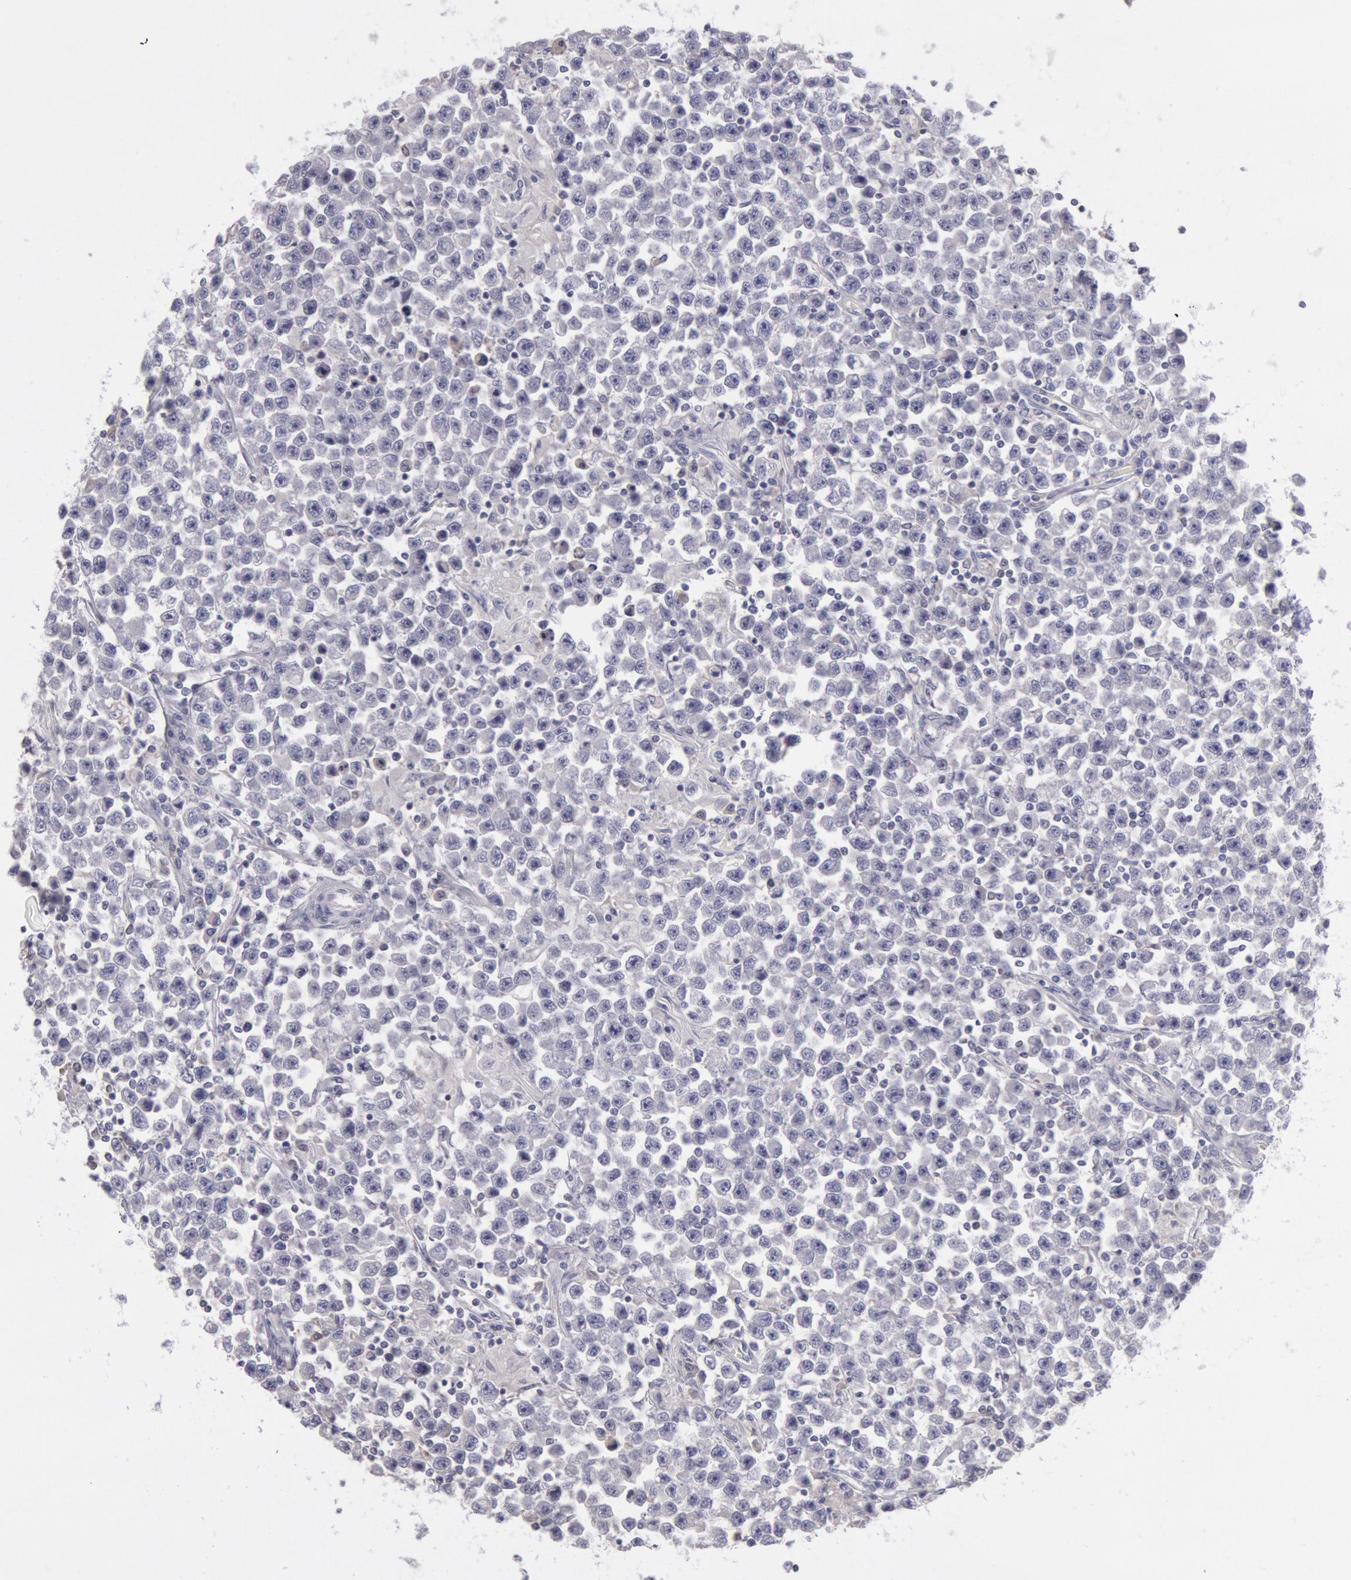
{"staining": {"intensity": "negative", "quantity": "none", "location": "none"}, "tissue": "testis cancer", "cell_type": "Tumor cells", "image_type": "cancer", "snomed": [{"axis": "morphology", "description": "Seminoma, NOS"}, {"axis": "topography", "description": "Testis"}], "caption": "Immunohistochemistry (IHC) photomicrograph of neoplastic tissue: human seminoma (testis) stained with DAB (3,3'-diaminobenzidine) displays no significant protein positivity in tumor cells. (DAB (3,3'-diaminobenzidine) IHC, high magnification).", "gene": "MYH7", "patient": {"sex": "male", "age": 33}}